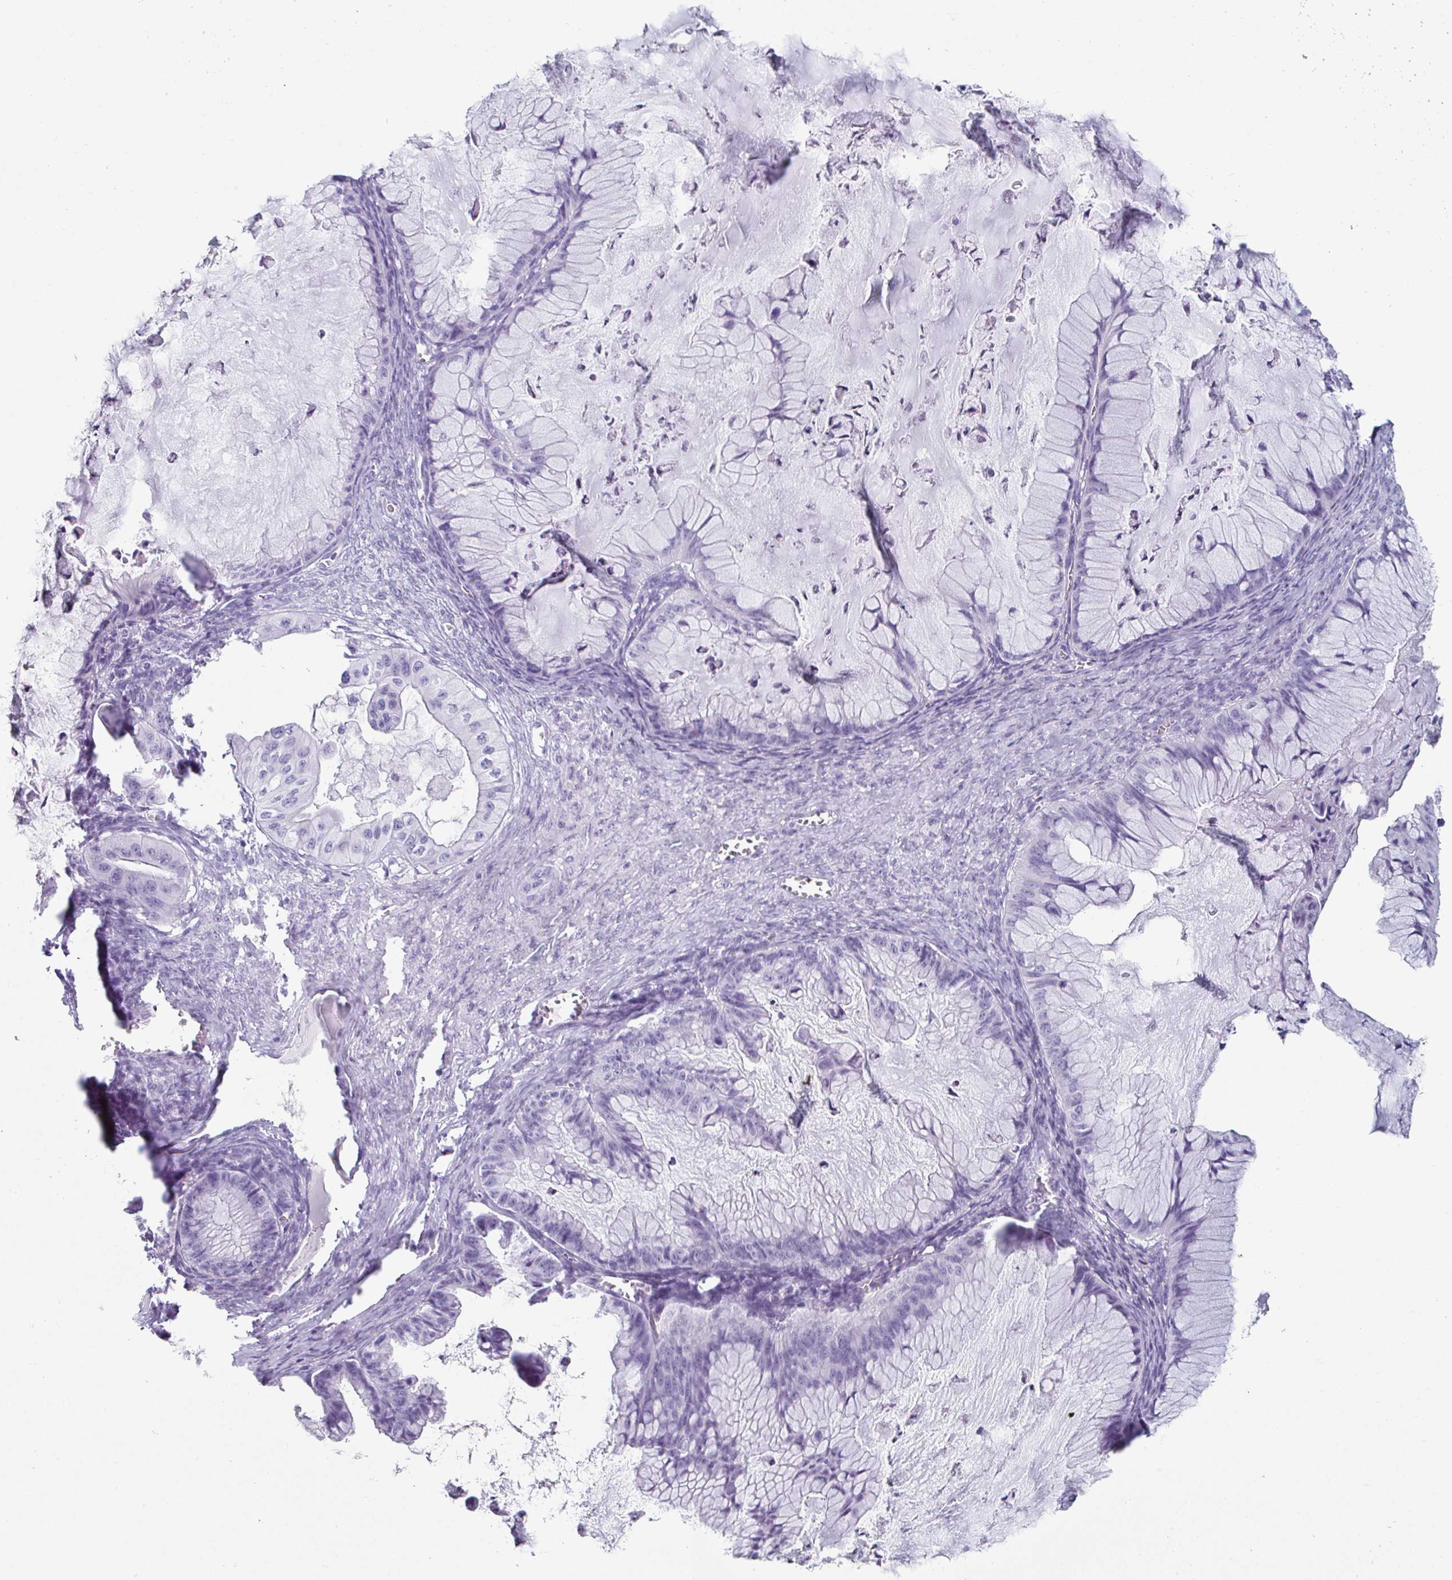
{"staining": {"intensity": "negative", "quantity": "none", "location": "none"}, "tissue": "ovarian cancer", "cell_type": "Tumor cells", "image_type": "cancer", "snomed": [{"axis": "morphology", "description": "Cystadenocarcinoma, mucinous, NOS"}, {"axis": "topography", "description": "Ovary"}], "caption": "Tumor cells are negative for brown protein staining in ovarian cancer (mucinous cystadenocarcinoma).", "gene": "CREG2", "patient": {"sex": "female", "age": 72}}